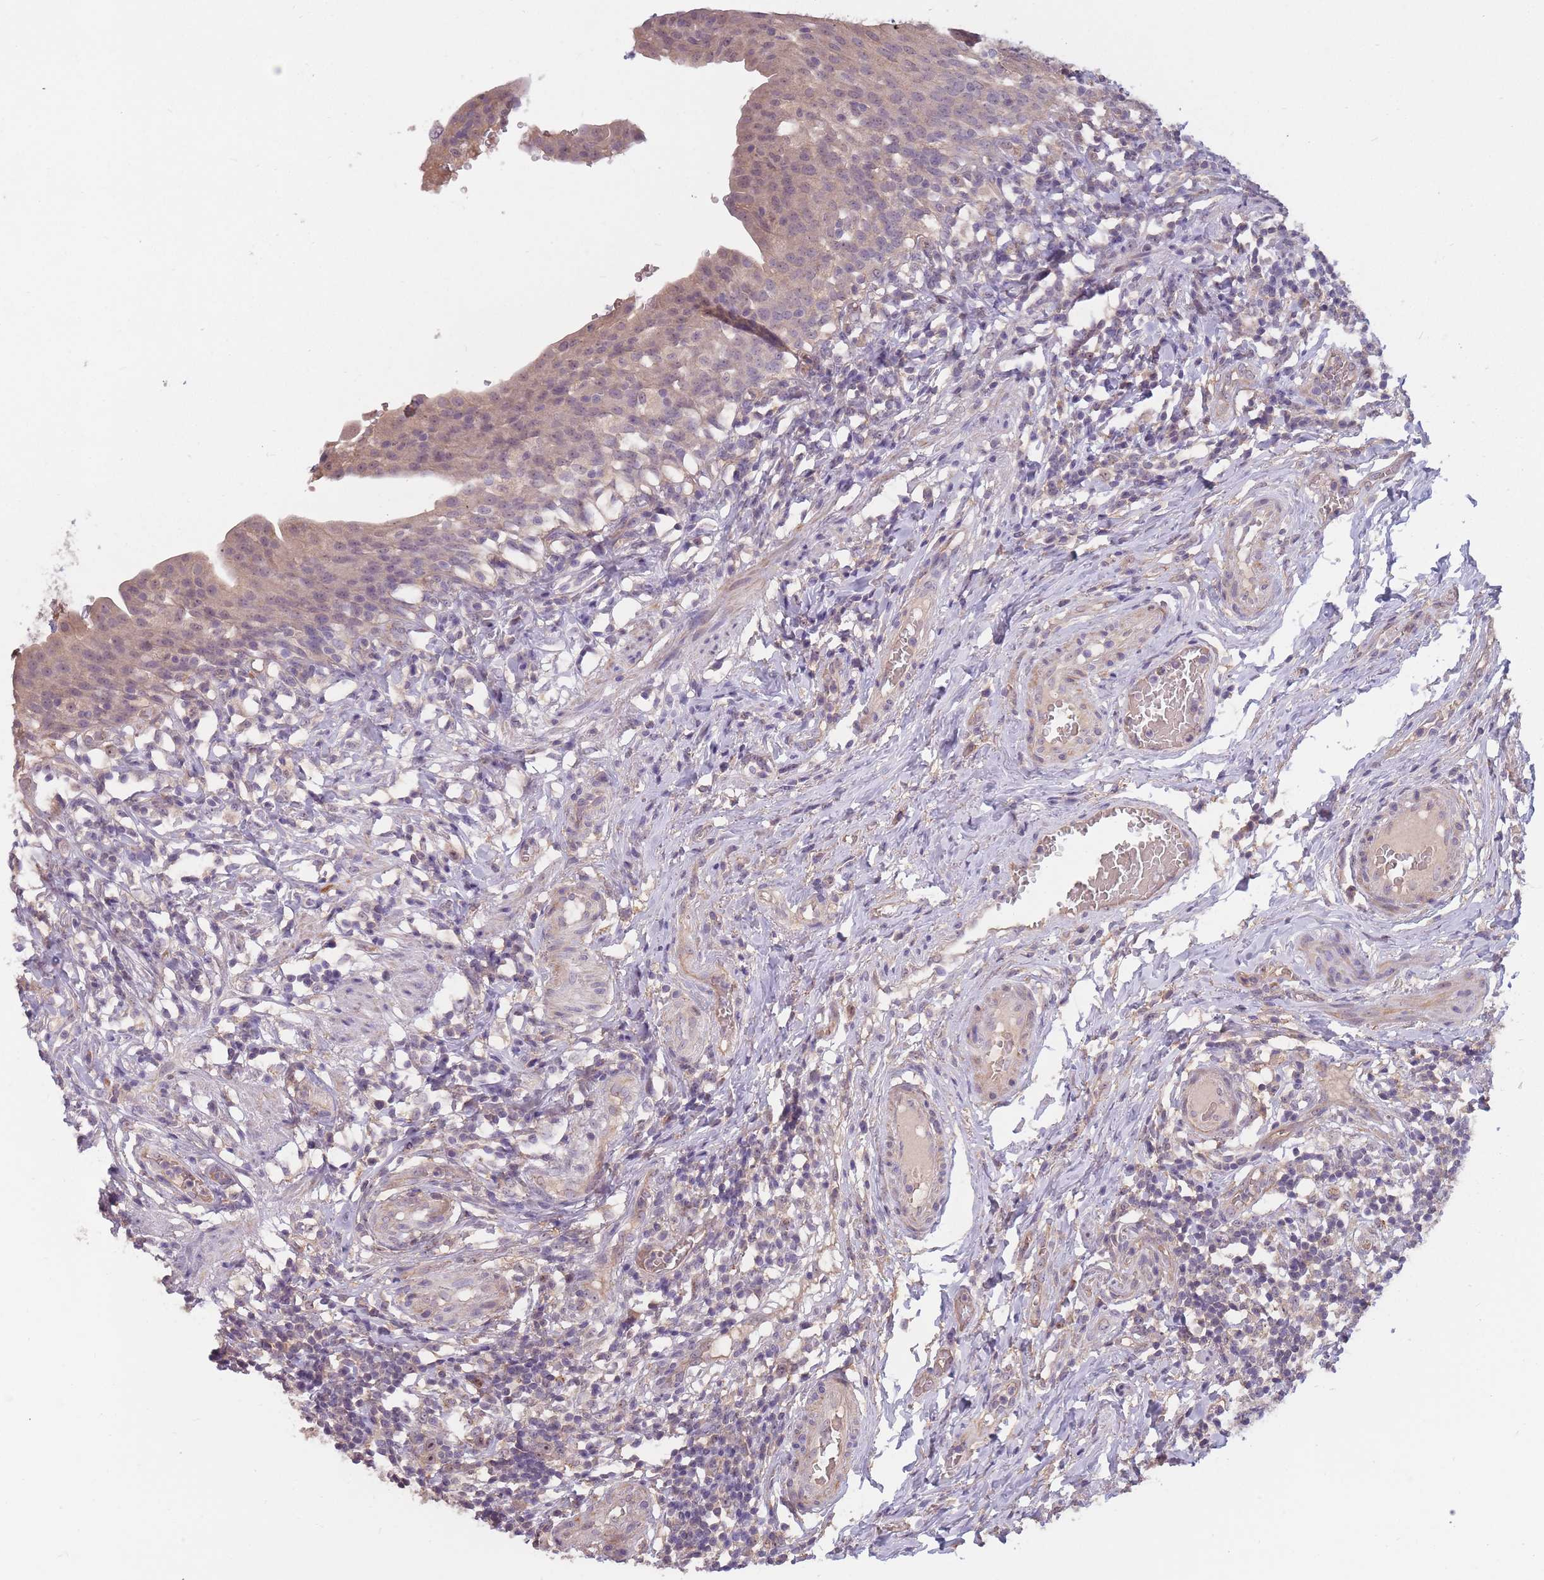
{"staining": {"intensity": "weak", "quantity": ">75%", "location": "cytoplasmic/membranous,nuclear"}, "tissue": "urinary bladder", "cell_type": "Urothelial cells", "image_type": "normal", "snomed": [{"axis": "morphology", "description": "Normal tissue, NOS"}, {"axis": "morphology", "description": "Inflammation, NOS"}, {"axis": "topography", "description": "Urinary bladder"}], "caption": "A high-resolution micrograph shows immunohistochemistry (IHC) staining of benign urinary bladder, which shows weak cytoplasmic/membranous,nuclear expression in approximately >75% of urothelial cells.", "gene": "KIAA1755", "patient": {"sex": "male", "age": 64}}